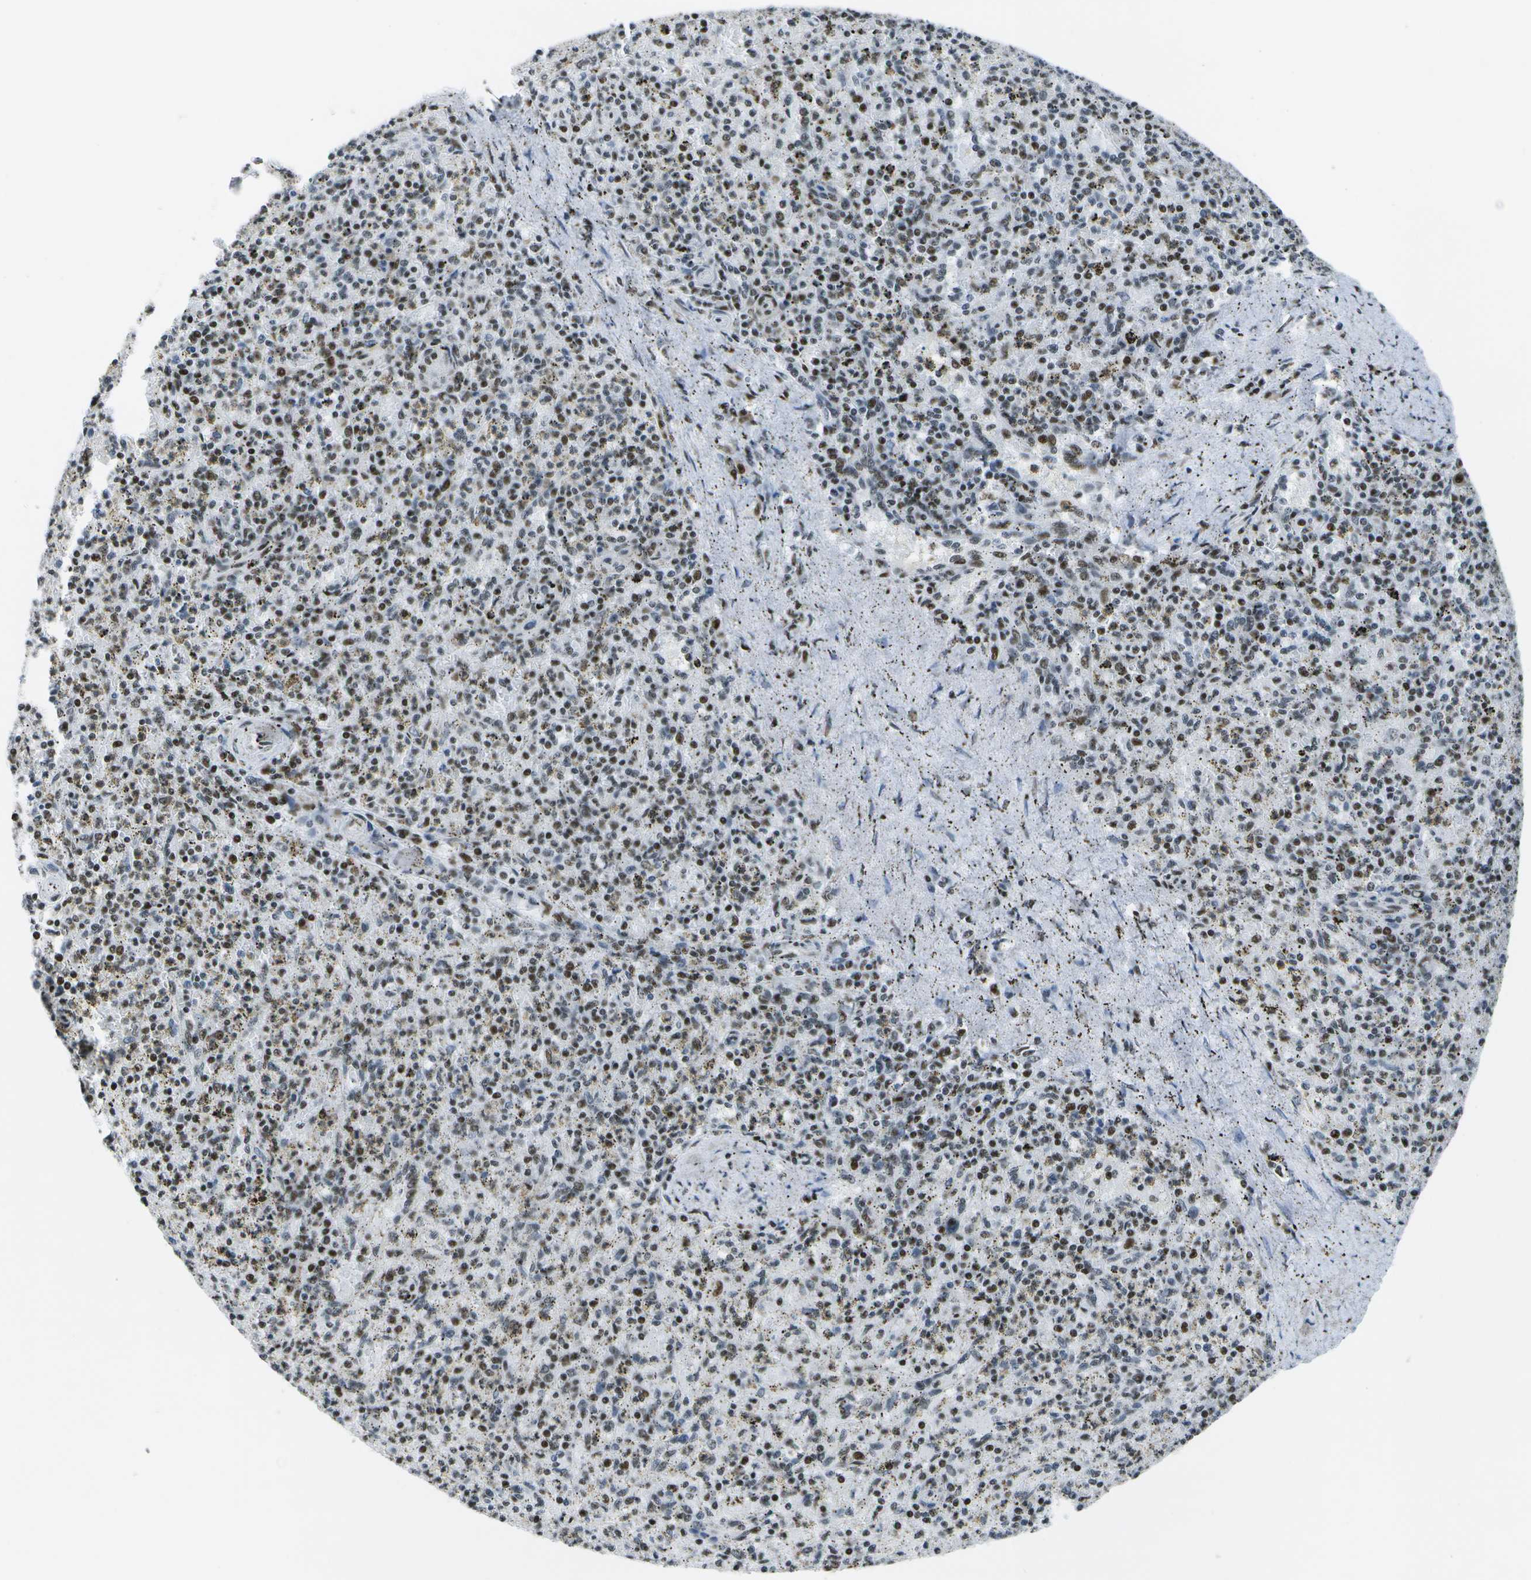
{"staining": {"intensity": "strong", "quantity": "25%-75%", "location": "nuclear"}, "tissue": "spleen", "cell_type": "Cells in red pulp", "image_type": "normal", "snomed": [{"axis": "morphology", "description": "Normal tissue, NOS"}, {"axis": "topography", "description": "Spleen"}], "caption": "Immunohistochemical staining of unremarkable spleen demonstrates high levels of strong nuclear expression in about 25%-75% of cells in red pulp. (DAB (3,3'-diaminobenzidine) = brown stain, brightfield microscopy at high magnification).", "gene": "NSRP1", "patient": {"sex": "male", "age": 72}}